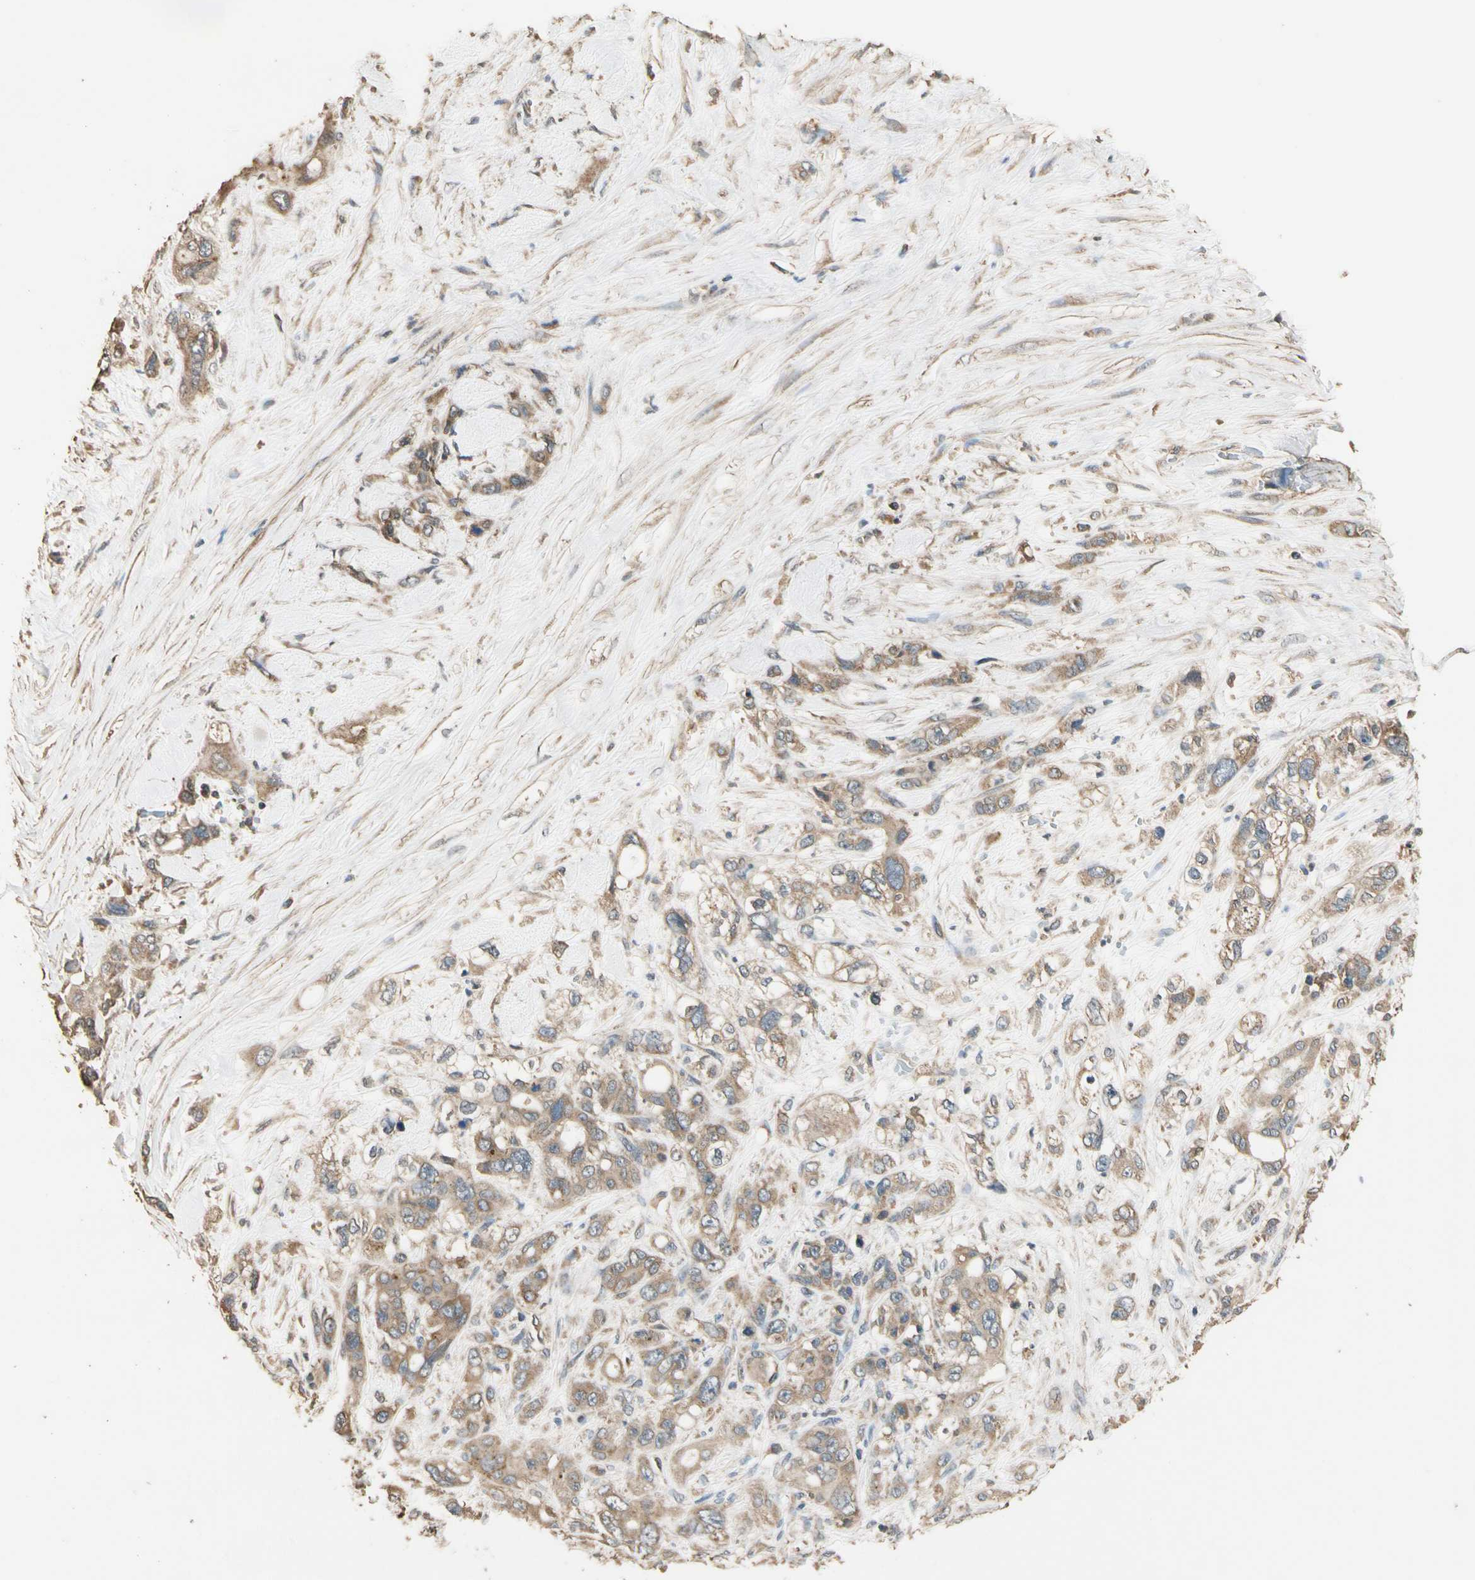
{"staining": {"intensity": "moderate", "quantity": ">75%", "location": "cytoplasmic/membranous"}, "tissue": "pancreatic cancer", "cell_type": "Tumor cells", "image_type": "cancer", "snomed": [{"axis": "morphology", "description": "Adenocarcinoma, NOS"}, {"axis": "topography", "description": "Pancreas"}], "caption": "Pancreatic cancer tissue demonstrates moderate cytoplasmic/membranous expression in about >75% of tumor cells", "gene": "STX18", "patient": {"sex": "male", "age": 46}}